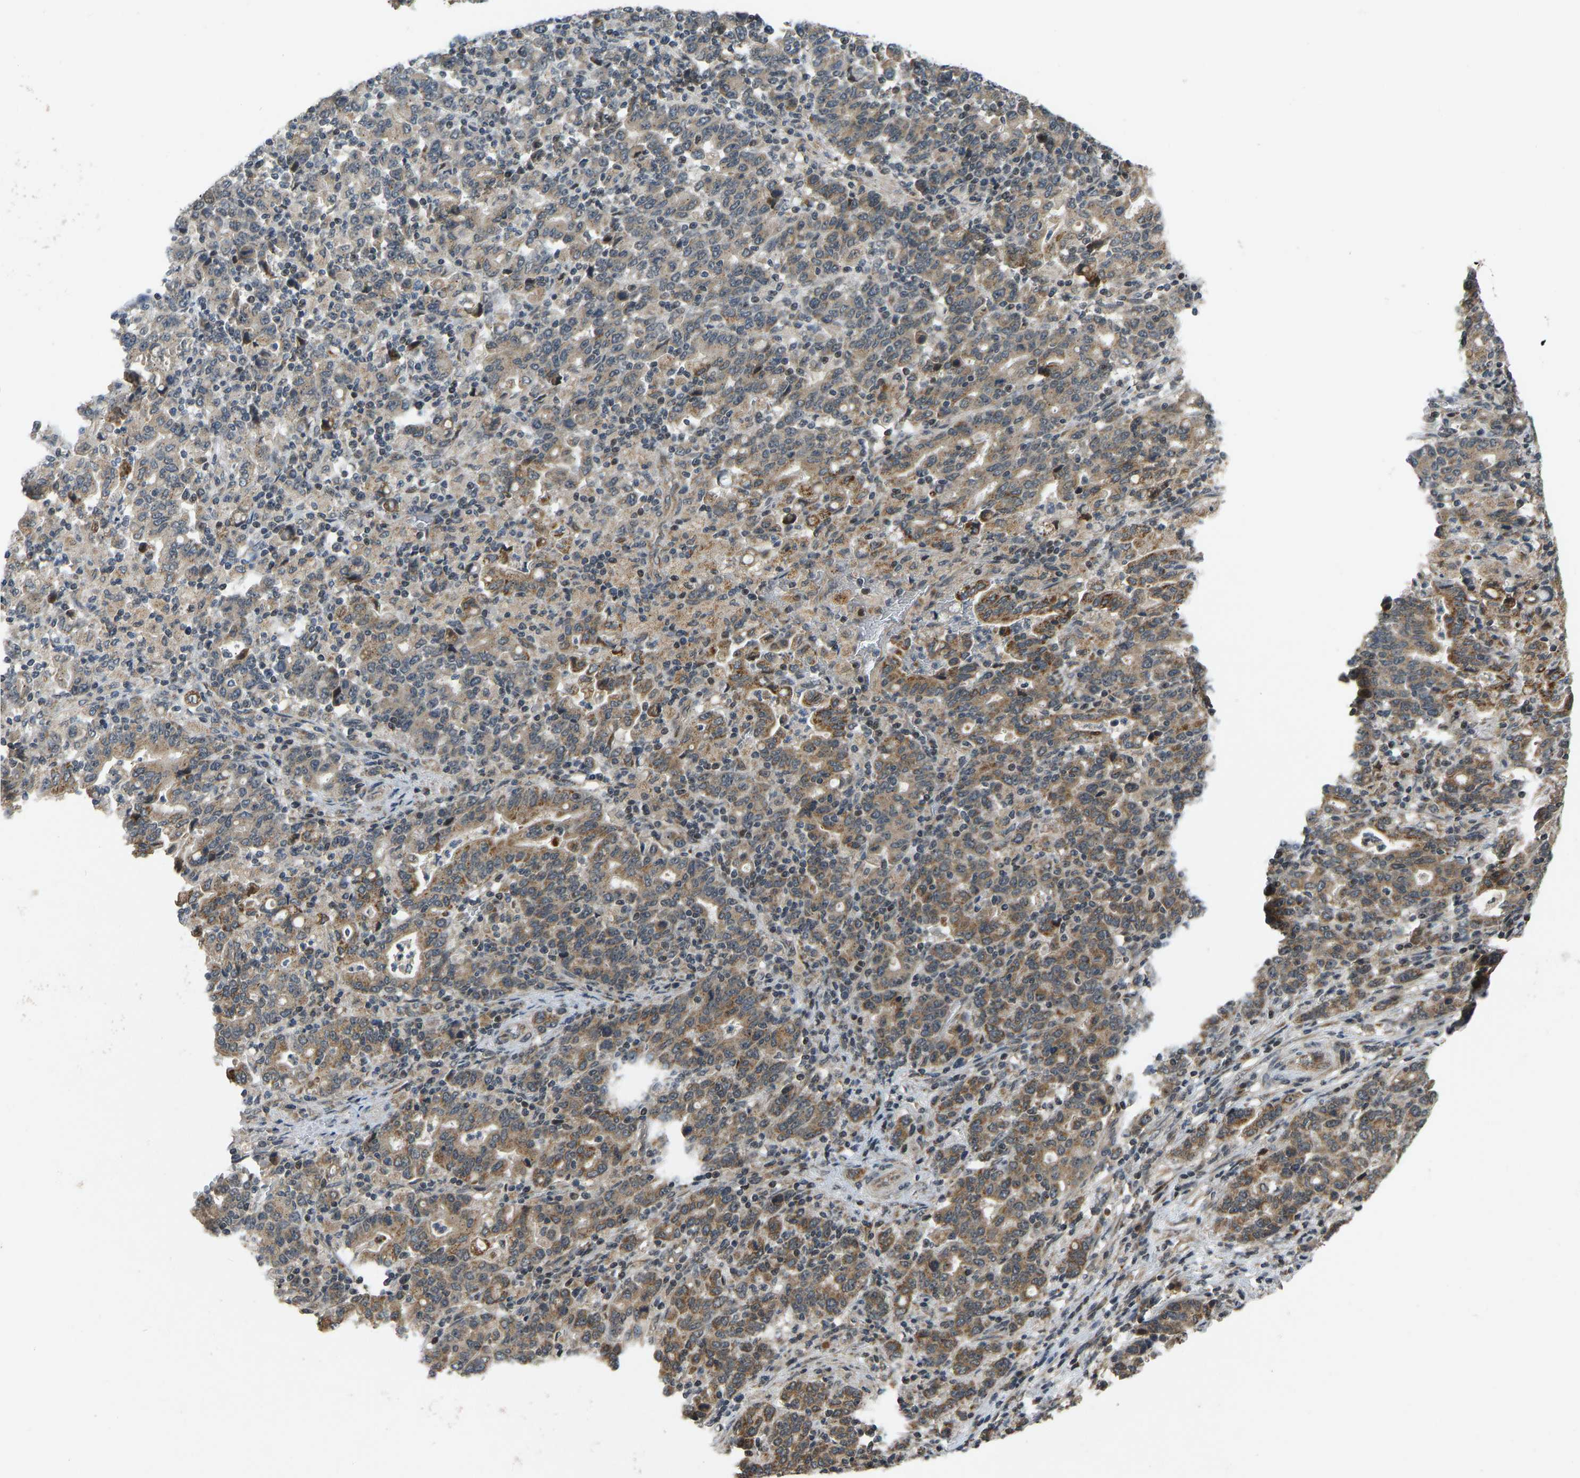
{"staining": {"intensity": "moderate", "quantity": ">75%", "location": "cytoplasmic/membranous"}, "tissue": "stomach cancer", "cell_type": "Tumor cells", "image_type": "cancer", "snomed": [{"axis": "morphology", "description": "Adenocarcinoma, NOS"}, {"axis": "topography", "description": "Stomach, upper"}], "caption": "Adenocarcinoma (stomach) tissue displays moderate cytoplasmic/membranous expression in about >75% of tumor cells, visualized by immunohistochemistry.", "gene": "ACADS", "patient": {"sex": "male", "age": 69}}